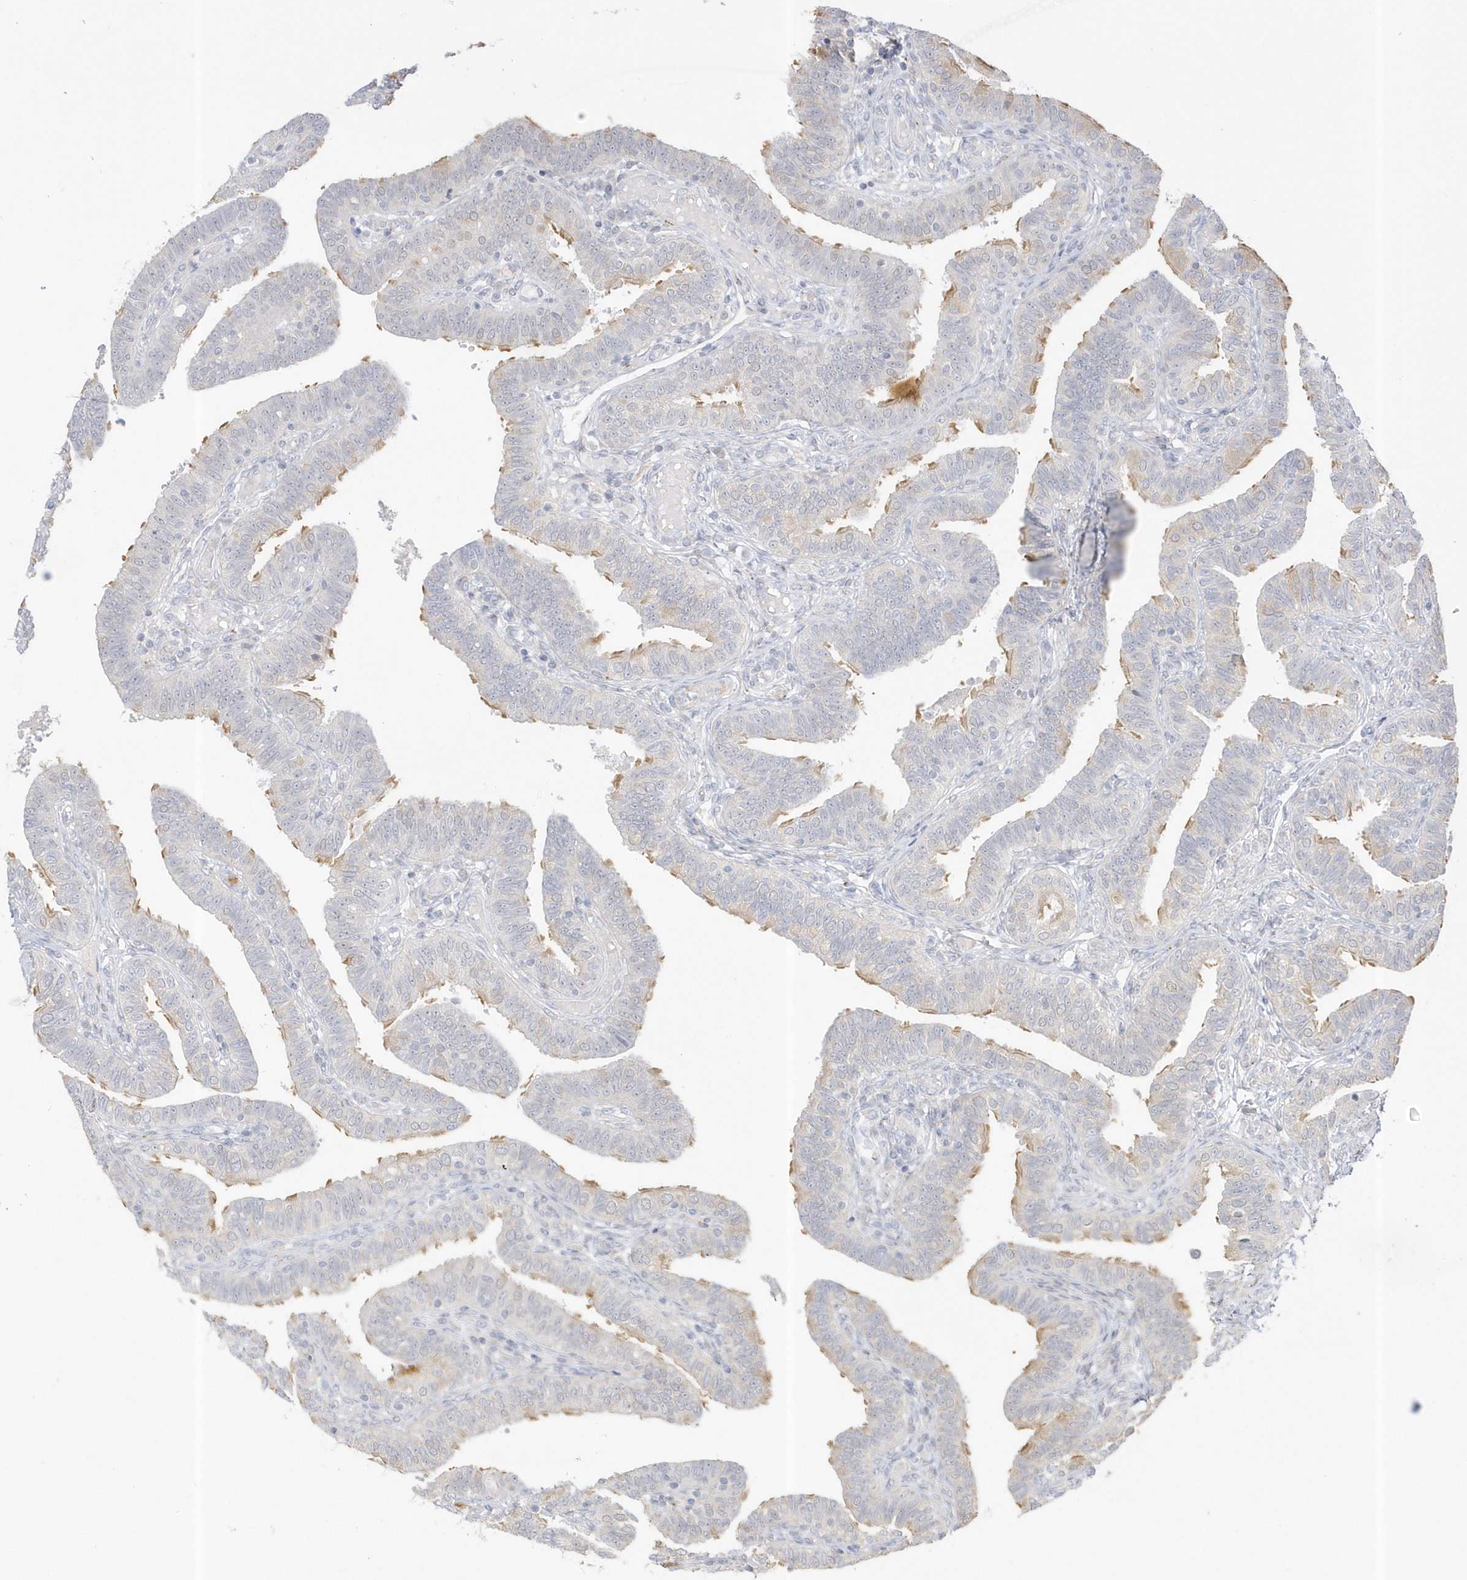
{"staining": {"intensity": "moderate", "quantity": "25%-75%", "location": "cytoplasmic/membranous"}, "tissue": "fallopian tube", "cell_type": "Glandular cells", "image_type": "normal", "snomed": [{"axis": "morphology", "description": "Normal tissue, NOS"}, {"axis": "topography", "description": "Fallopian tube"}], "caption": "A histopathology image showing moderate cytoplasmic/membranous expression in approximately 25%-75% of glandular cells in unremarkable fallopian tube, as visualized by brown immunohistochemical staining.", "gene": "NAF1", "patient": {"sex": "female", "age": 39}}